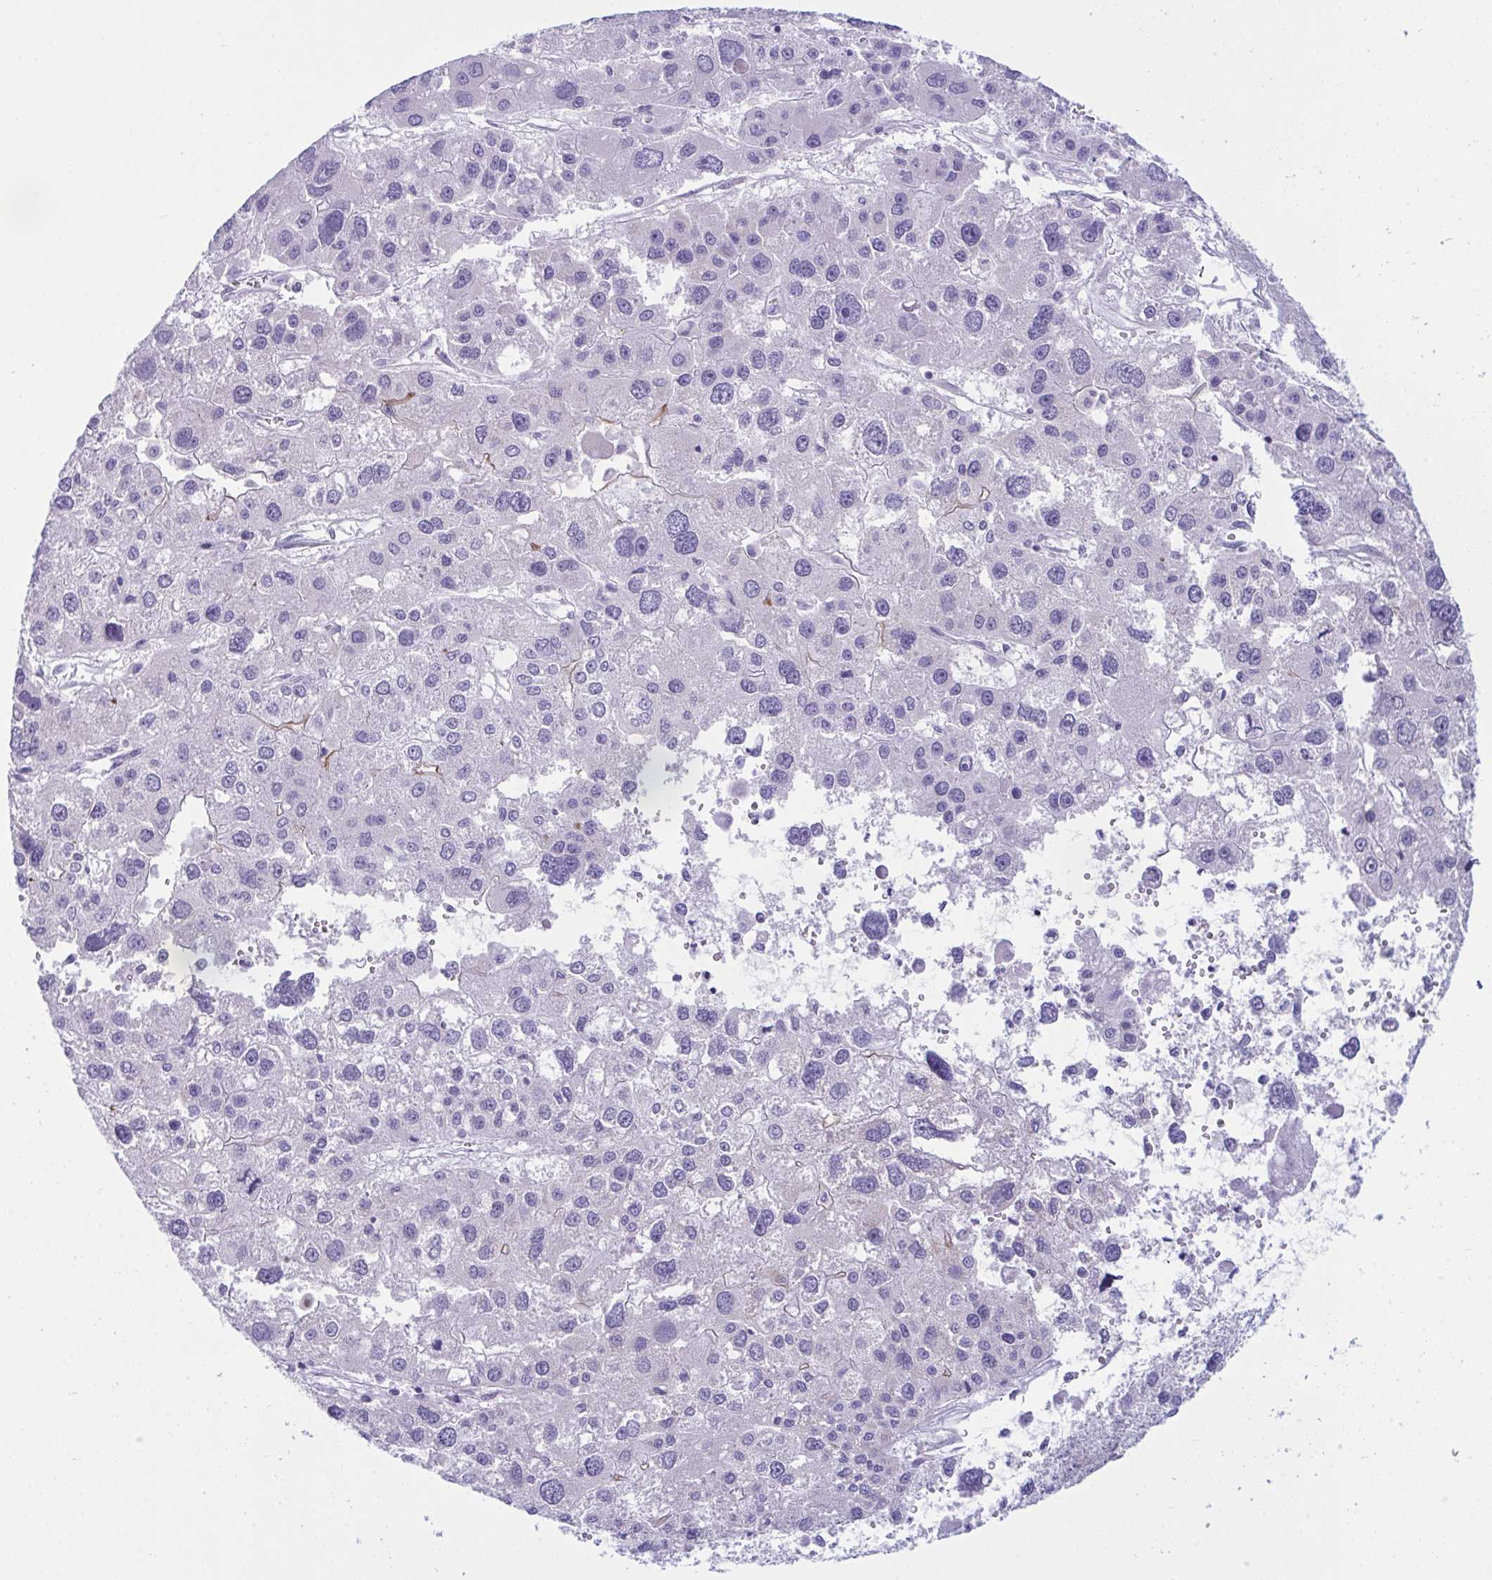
{"staining": {"intensity": "negative", "quantity": "none", "location": "none"}, "tissue": "liver cancer", "cell_type": "Tumor cells", "image_type": "cancer", "snomed": [{"axis": "morphology", "description": "Carcinoma, Hepatocellular, NOS"}, {"axis": "topography", "description": "Liver"}], "caption": "Hepatocellular carcinoma (liver) was stained to show a protein in brown. There is no significant expression in tumor cells.", "gene": "BBS1", "patient": {"sex": "male", "age": 73}}